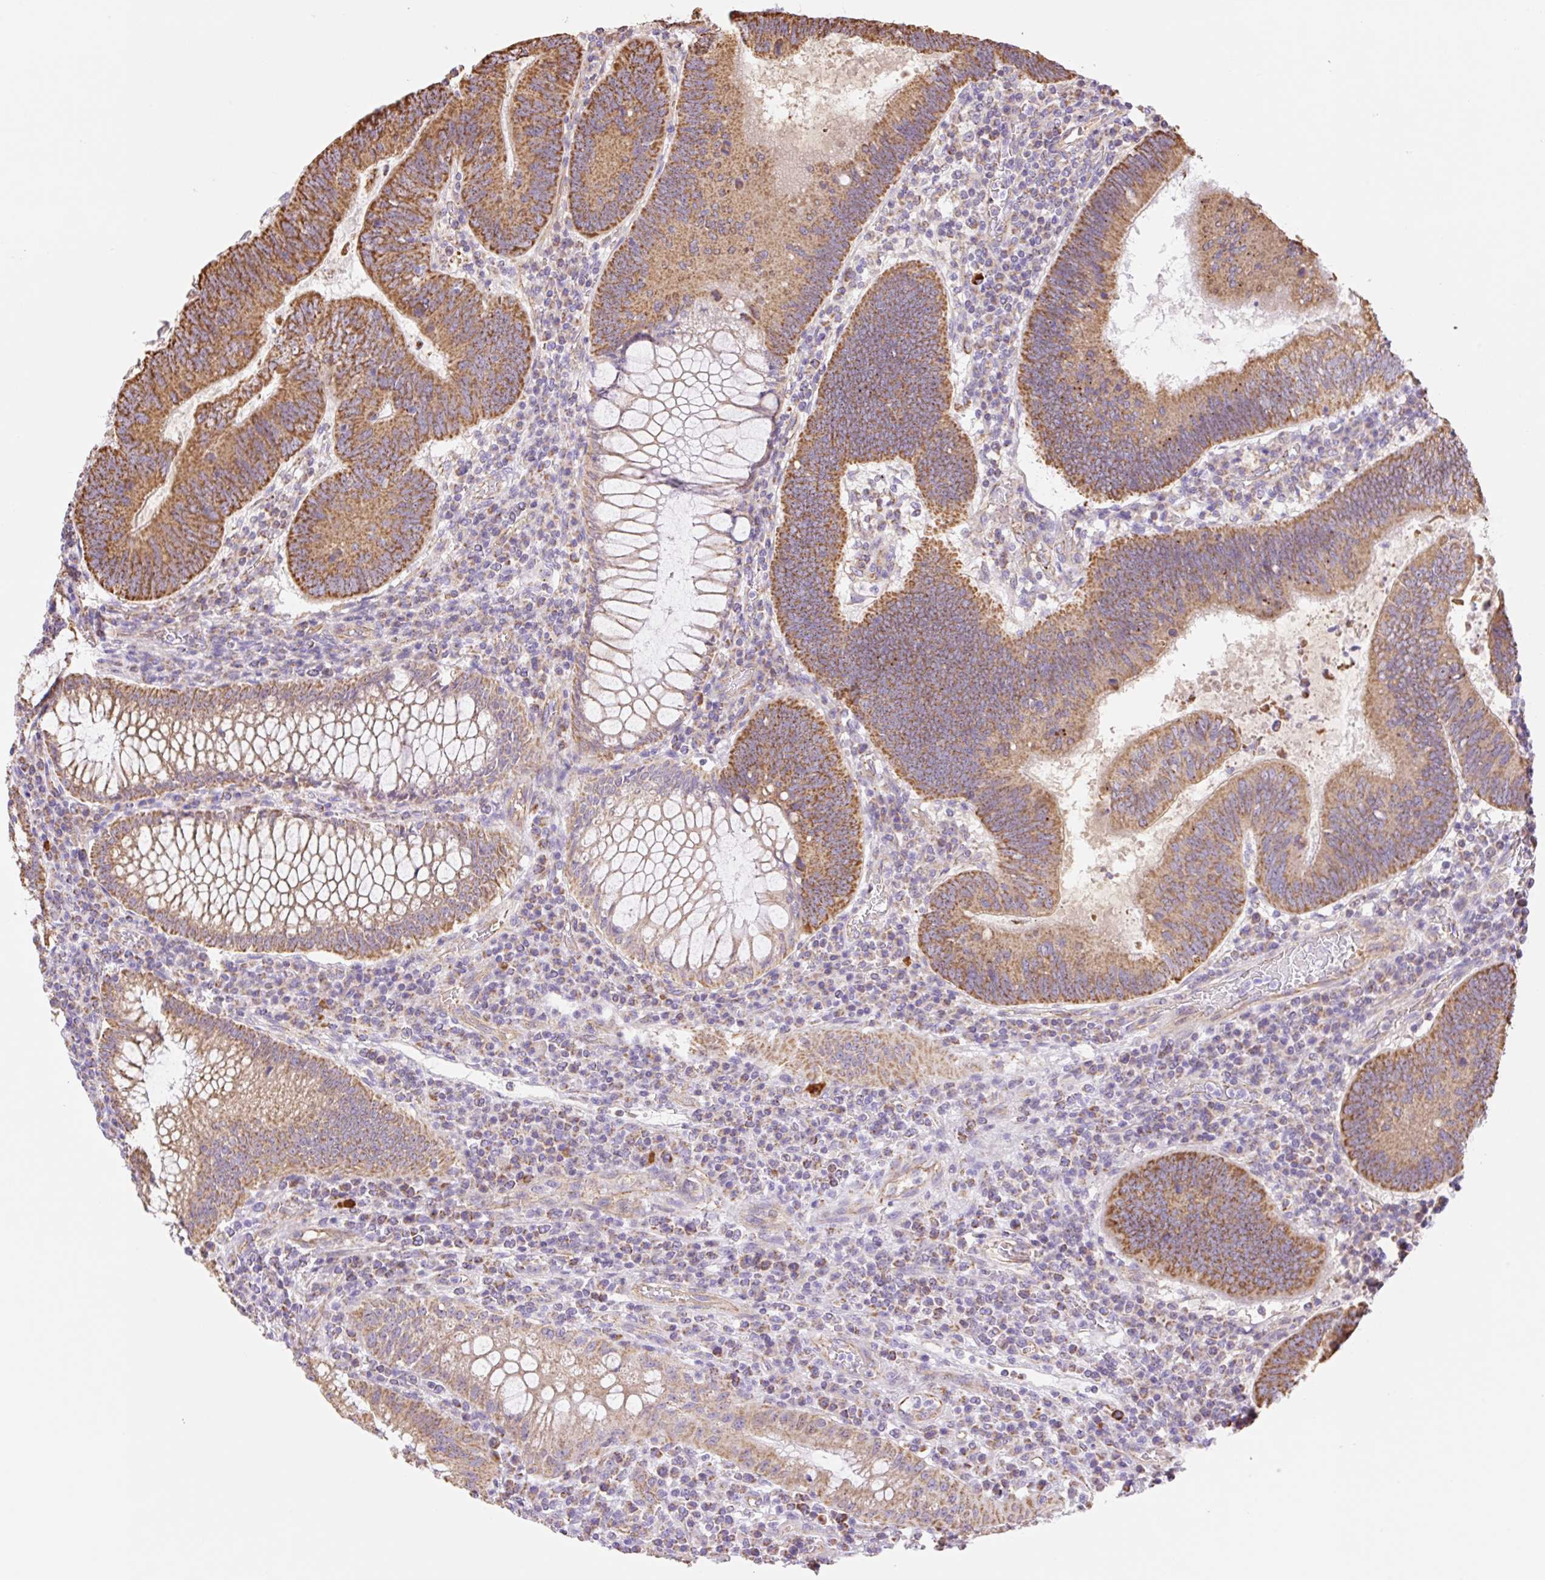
{"staining": {"intensity": "moderate", "quantity": ">75%", "location": "cytoplasmic/membranous"}, "tissue": "colorectal cancer", "cell_type": "Tumor cells", "image_type": "cancer", "snomed": [{"axis": "morphology", "description": "Adenocarcinoma, NOS"}, {"axis": "topography", "description": "Colon"}], "caption": "Tumor cells display moderate cytoplasmic/membranous positivity in approximately >75% of cells in colorectal cancer.", "gene": "ESAM", "patient": {"sex": "male", "age": 67}}